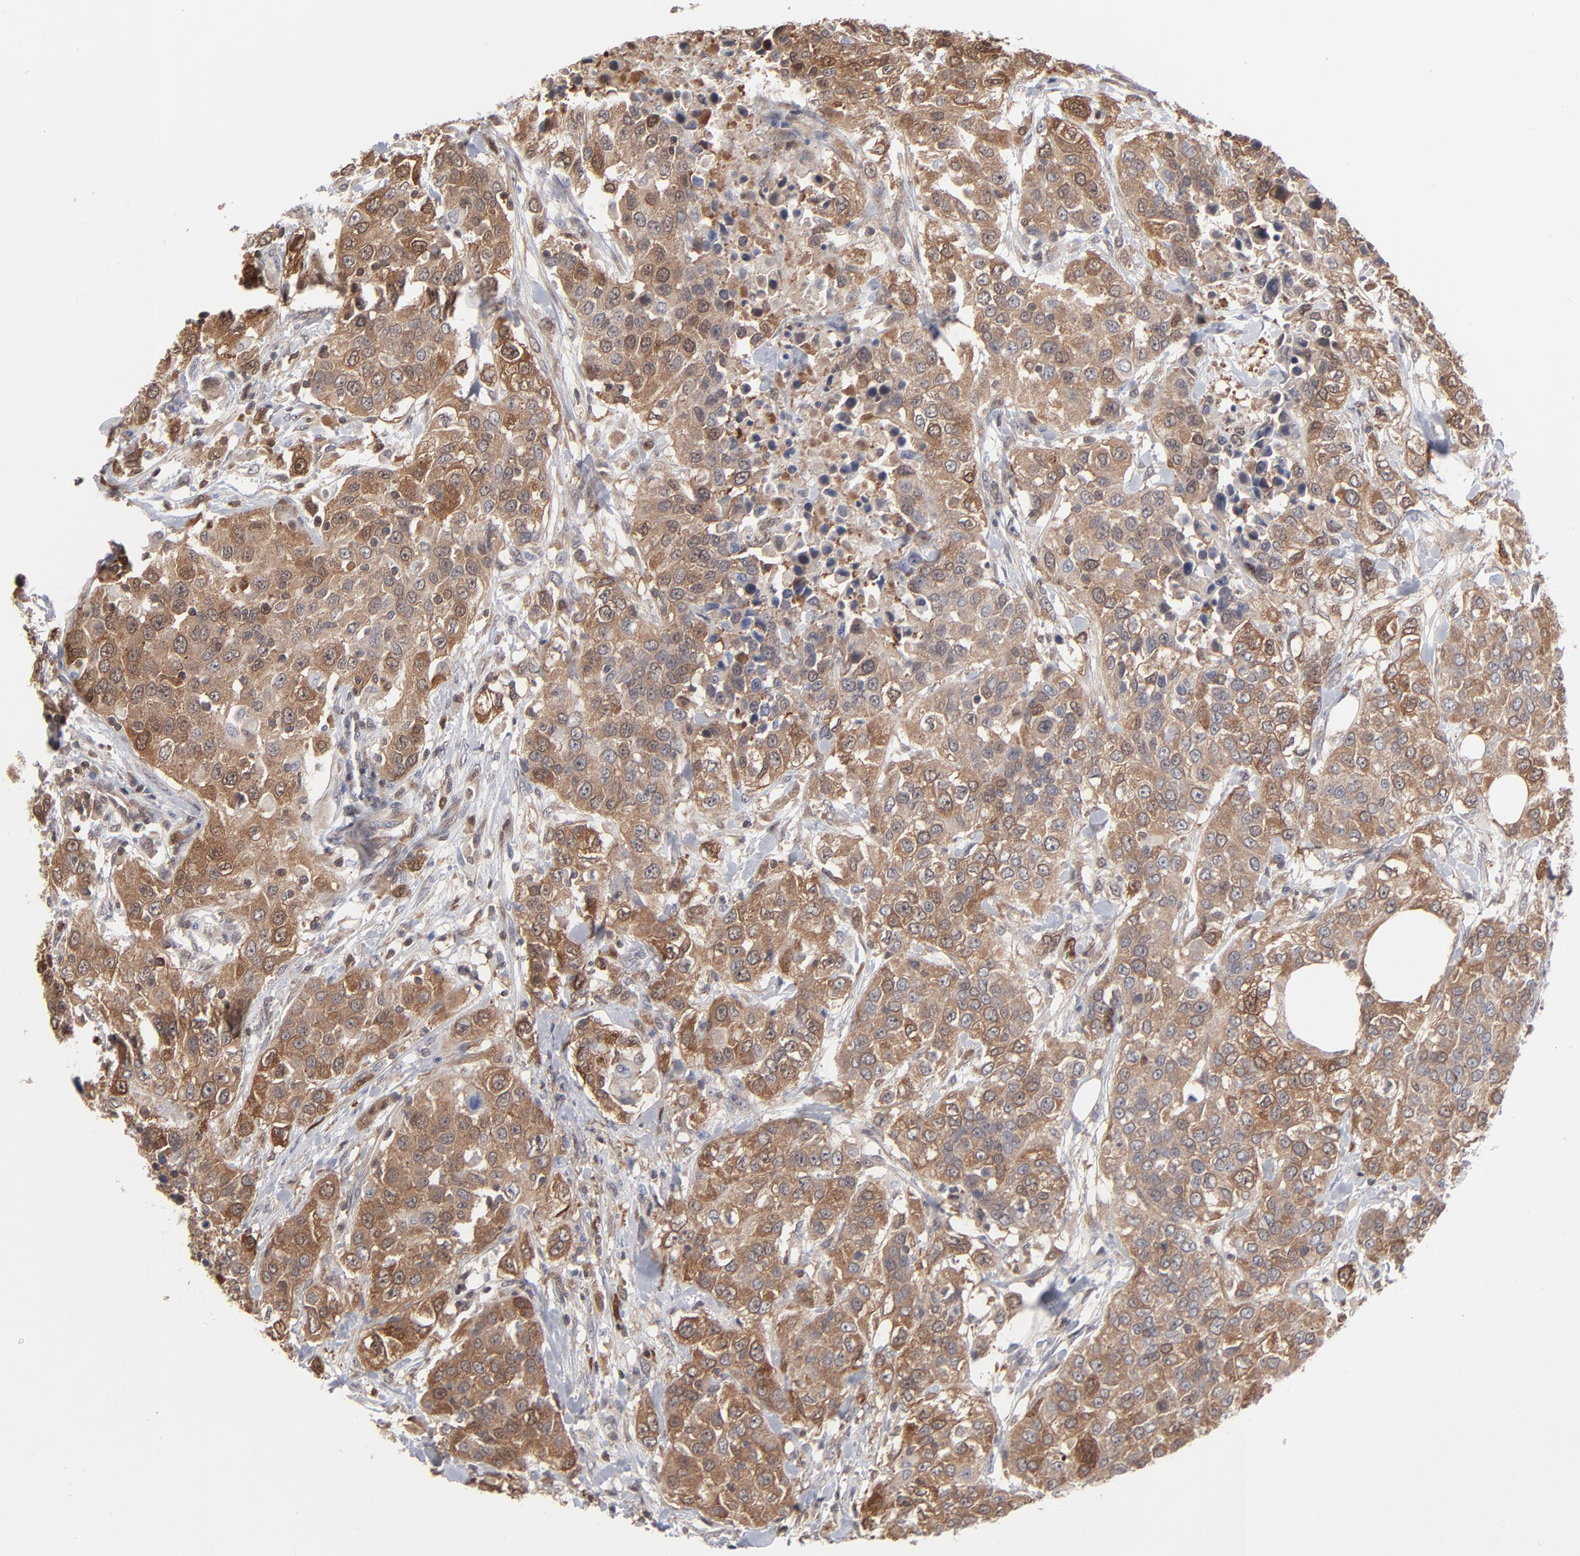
{"staining": {"intensity": "moderate", "quantity": ">75%", "location": "cytoplasmic/membranous"}, "tissue": "urothelial cancer", "cell_type": "Tumor cells", "image_type": "cancer", "snomed": [{"axis": "morphology", "description": "Urothelial carcinoma, High grade"}, {"axis": "topography", "description": "Urinary bladder"}], "caption": "Tumor cells demonstrate medium levels of moderate cytoplasmic/membranous expression in approximately >75% of cells in urothelial cancer.", "gene": "MAP2K1", "patient": {"sex": "female", "age": 80}}